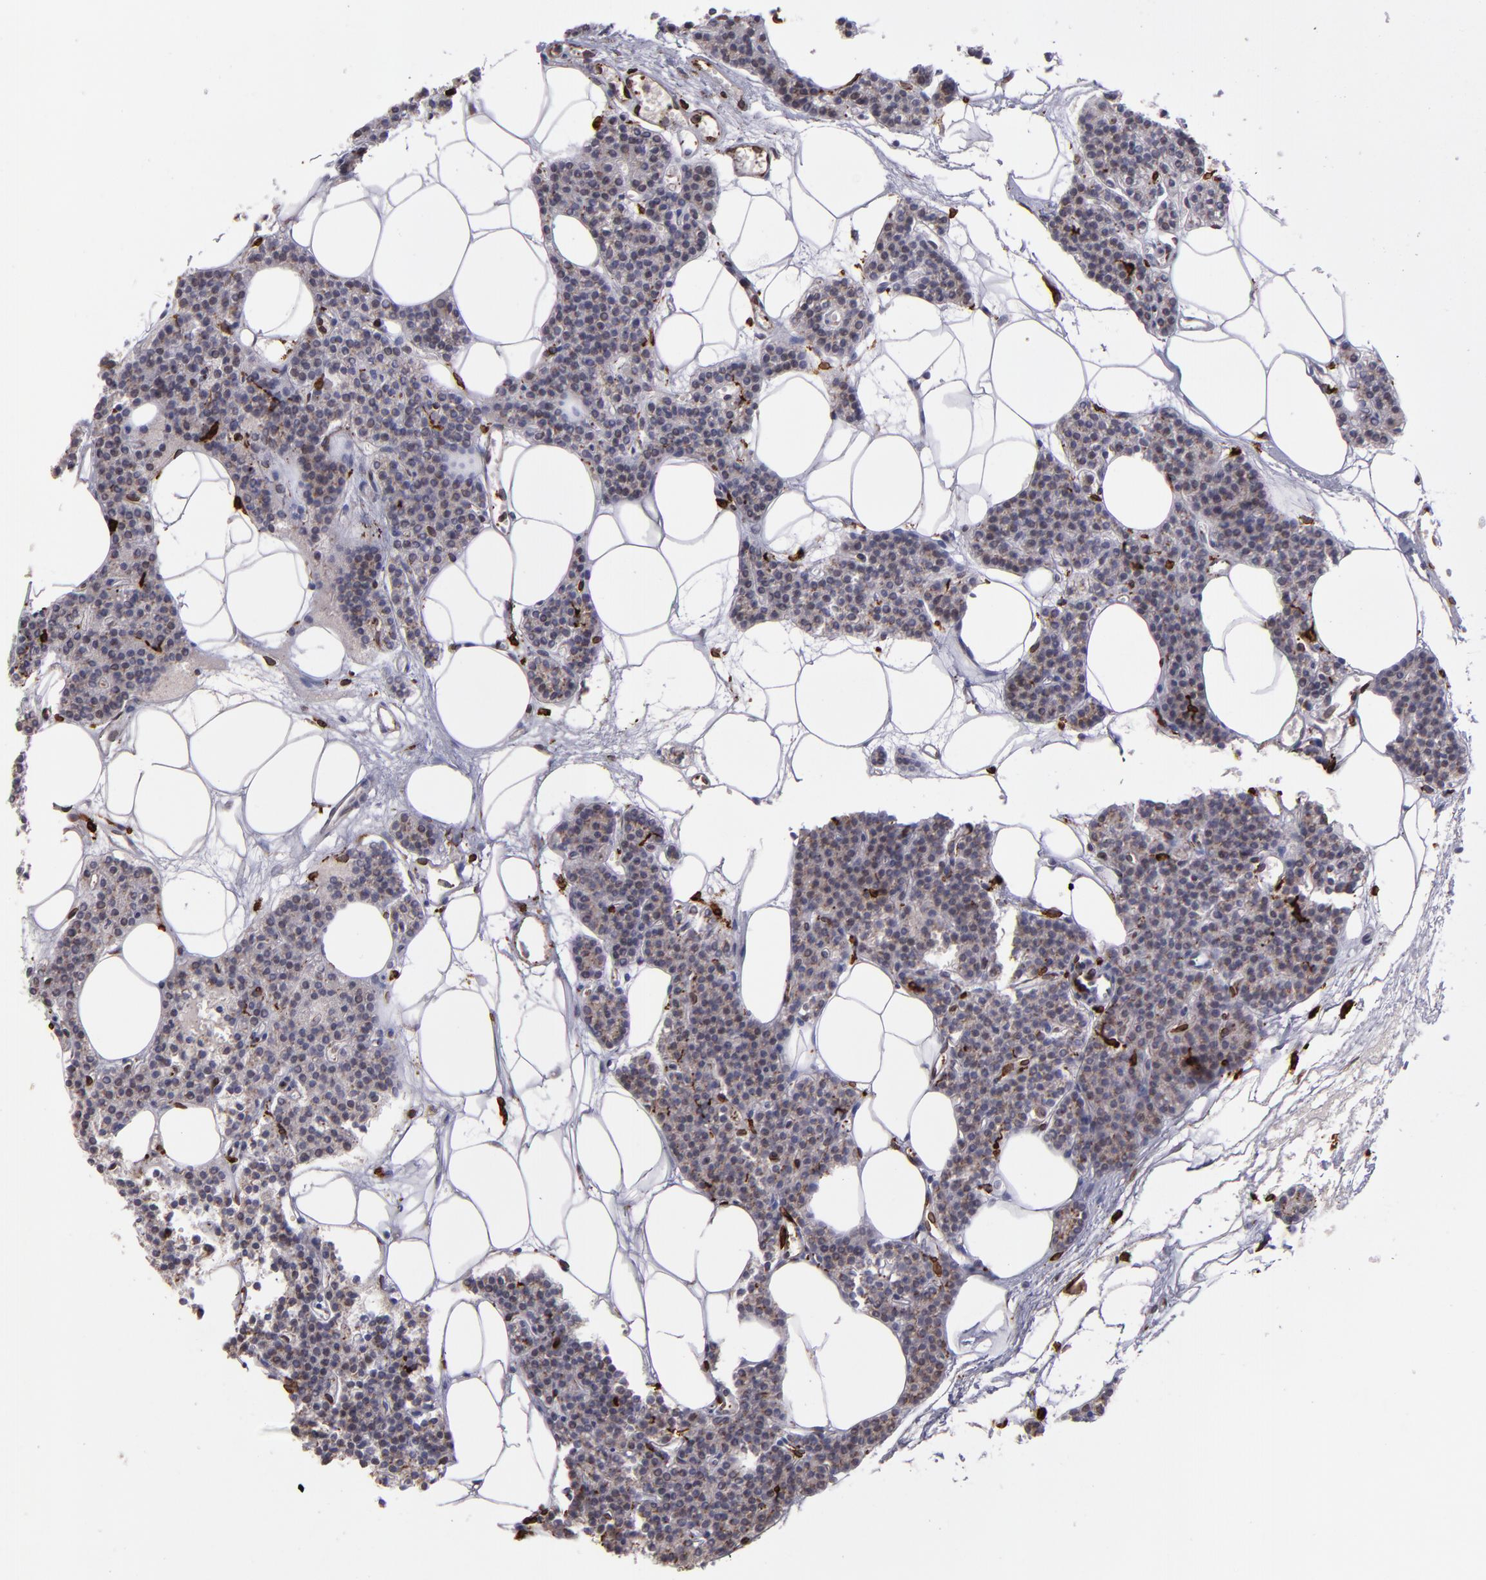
{"staining": {"intensity": "weak", "quantity": ">75%", "location": "cytoplasmic/membranous"}, "tissue": "parathyroid gland", "cell_type": "Glandular cells", "image_type": "normal", "snomed": [{"axis": "morphology", "description": "Normal tissue, NOS"}, {"axis": "topography", "description": "Parathyroid gland"}], "caption": "Immunohistochemical staining of normal parathyroid gland exhibits >75% levels of weak cytoplasmic/membranous protein expression in approximately >75% of glandular cells. The staining is performed using DAB brown chromogen to label protein expression. The nuclei are counter-stained blue using hematoxylin.", "gene": "PTGS1", "patient": {"sex": "male", "age": 24}}